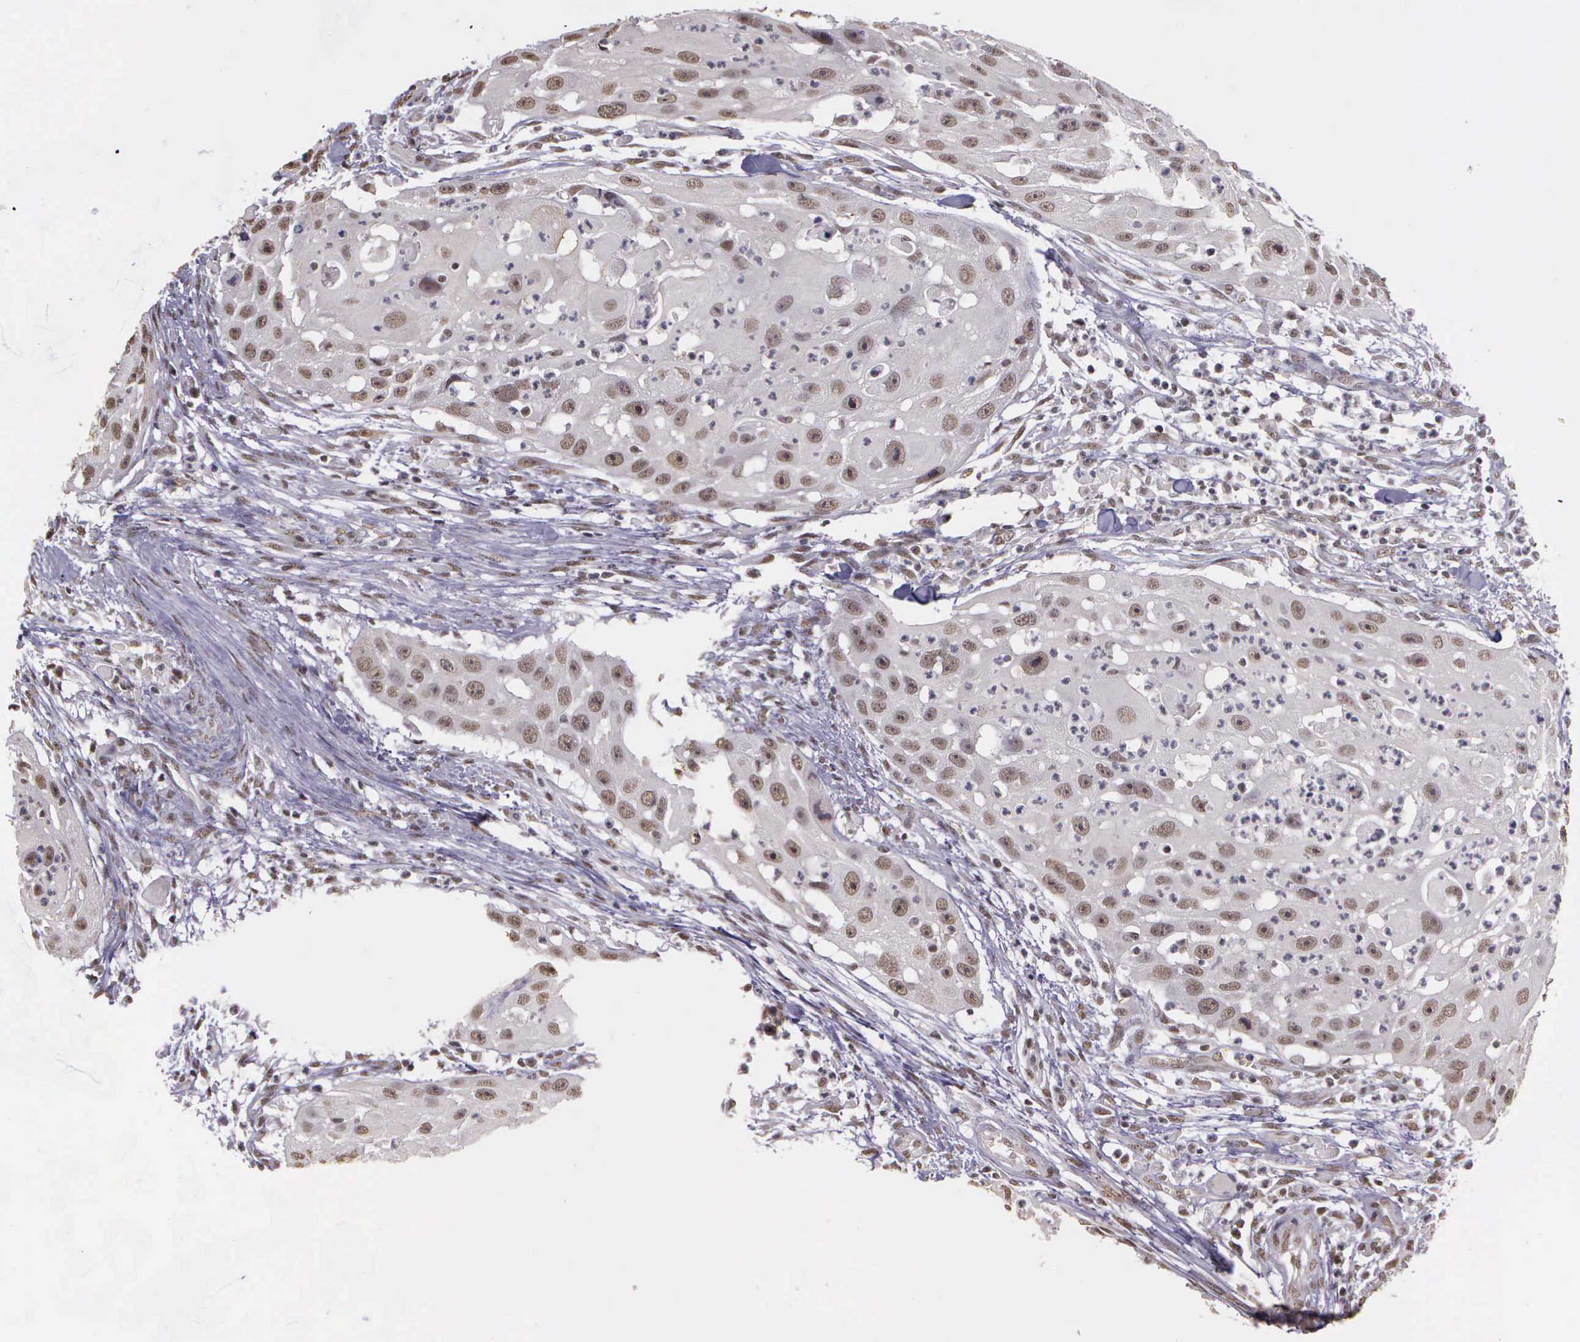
{"staining": {"intensity": "weak", "quantity": ">75%", "location": "nuclear"}, "tissue": "head and neck cancer", "cell_type": "Tumor cells", "image_type": "cancer", "snomed": [{"axis": "morphology", "description": "Squamous cell carcinoma, NOS"}, {"axis": "topography", "description": "Head-Neck"}], "caption": "Head and neck cancer (squamous cell carcinoma) stained for a protein reveals weak nuclear positivity in tumor cells.", "gene": "ARMCX5", "patient": {"sex": "male", "age": 64}}